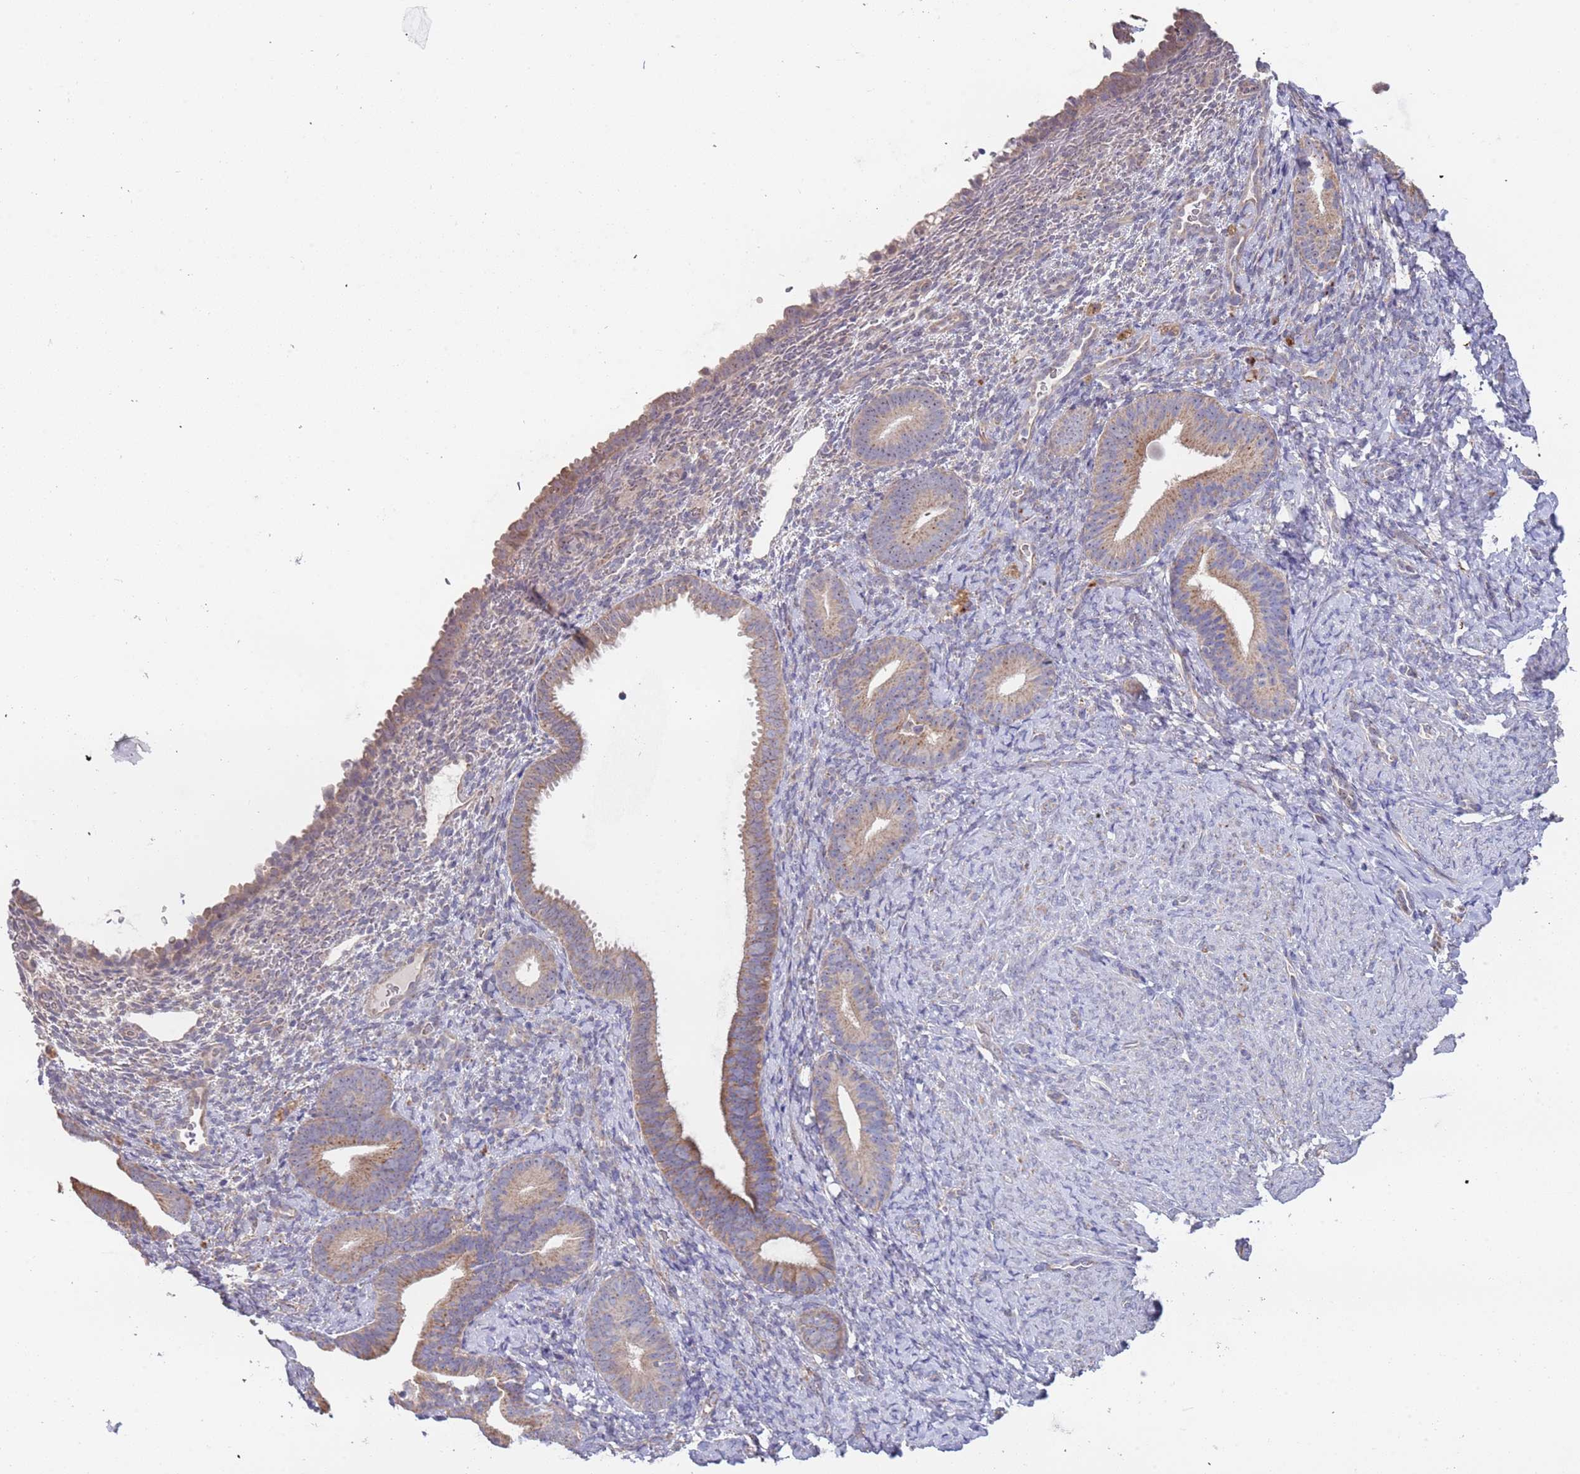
{"staining": {"intensity": "negative", "quantity": "none", "location": "none"}, "tissue": "endometrium", "cell_type": "Cells in endometrial stroma", "image_type": "normal", "snomed": [{"axis": "morphology", "description": "Normal tissue, NOS"}, {"axis": "topography", "description": "Endometrium"}], "caption": "High magnification brightfield microscopy of unremarkable endometrium stained with DAB (3,3'-diaminobenzidine) (brown) and counterstained with hematoxylin (blue): cells in endometrial stroma show no significant positivity.", "gene": "TMEM64", "patient": {"sex": "female", "age": 65}}